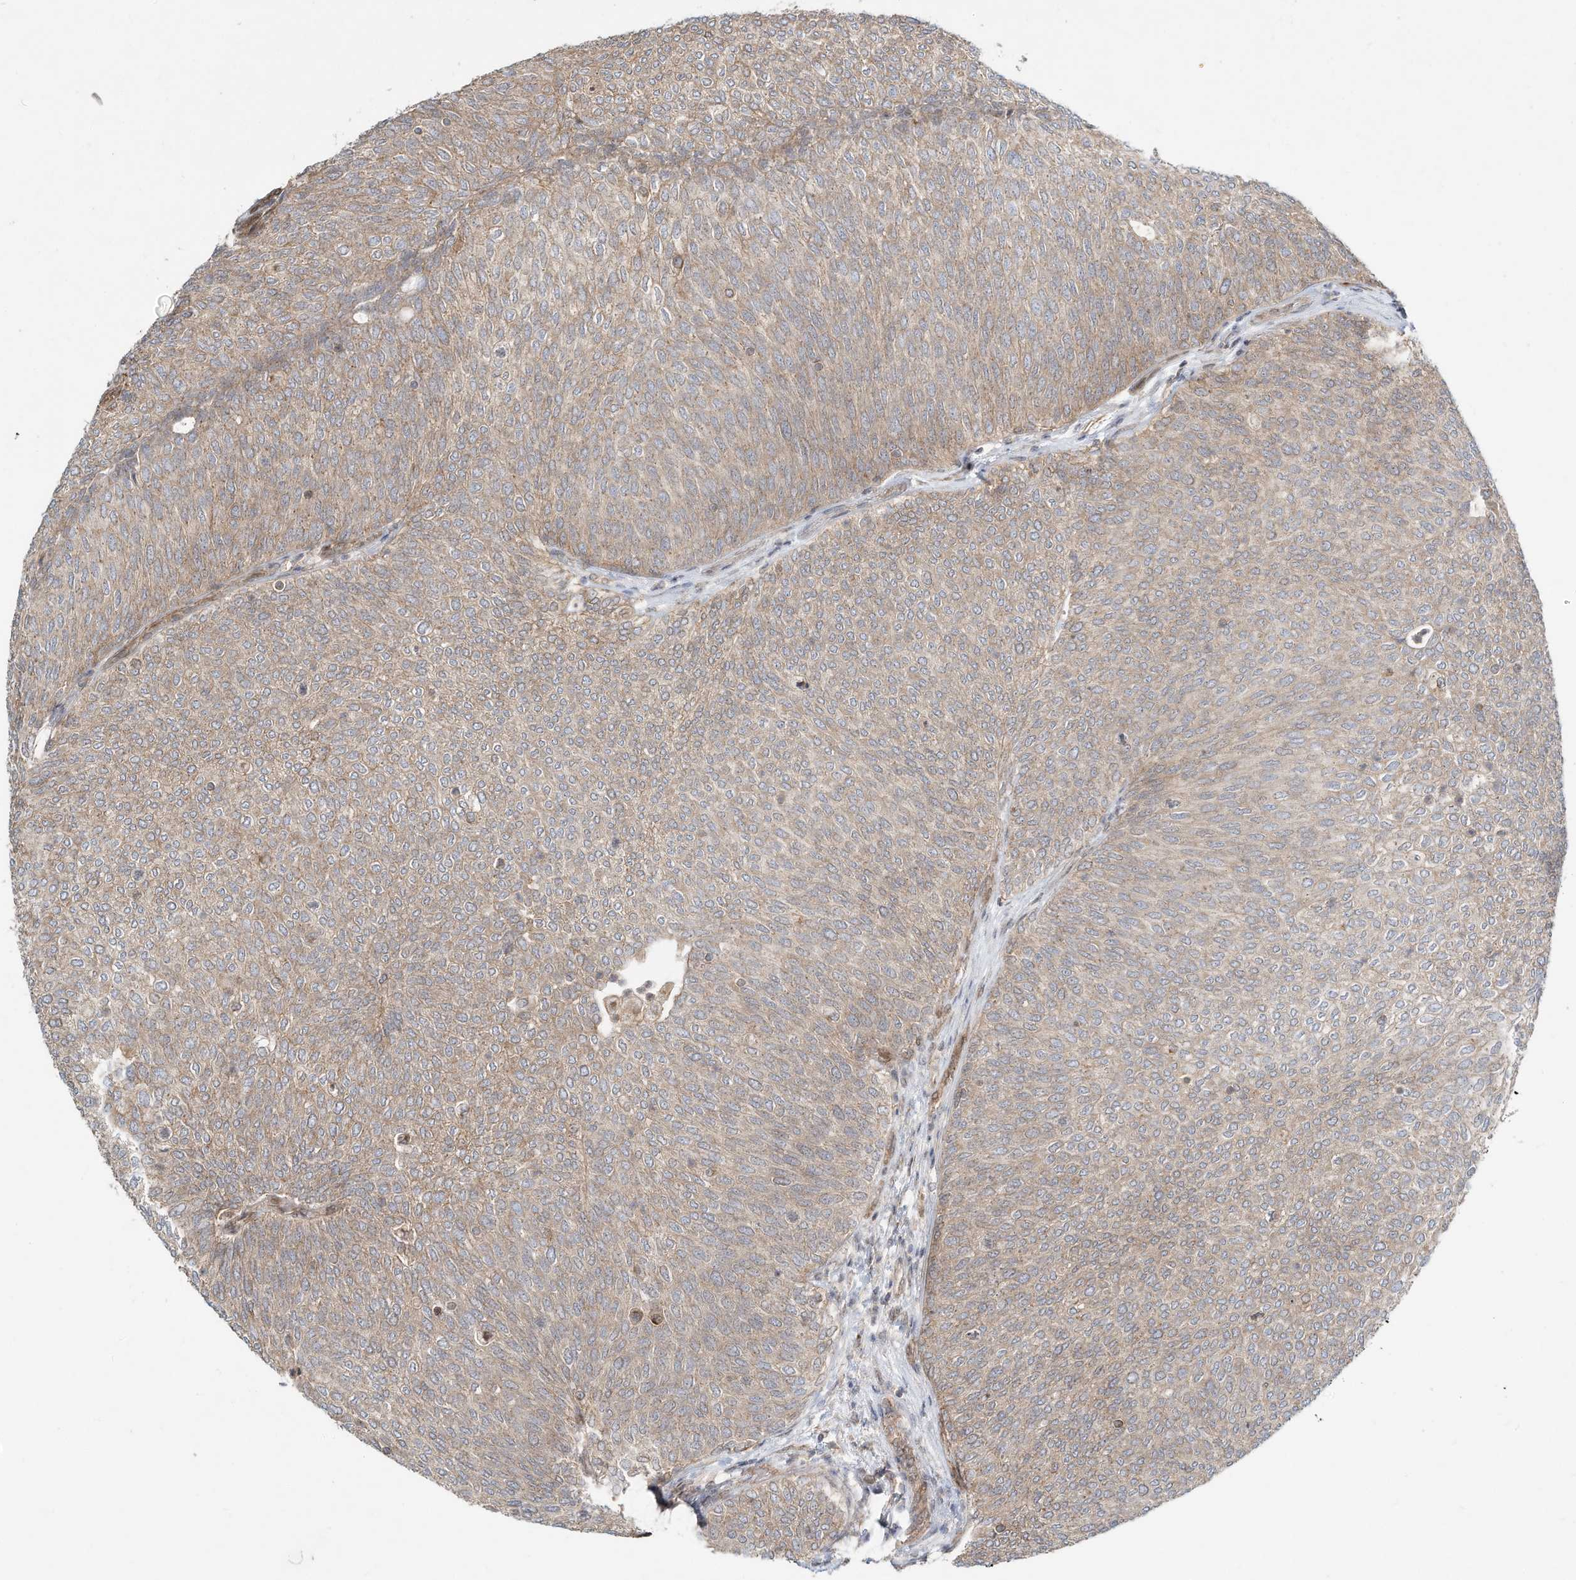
{"staining": {"intensity": "moderate", "quantity": ">75%", "location": "cytoplasmic/membranous"}, "tissue": "urothelial cancer", "cell_type": "Tumor cells", "image_type": "cancer", "snomed": [{"axis": "morphology", "description": "Urothelial carcinoma, Low grade"}, {"axis": "topography", "description": "Urinary bladder"}], "caption": "Urothelial carcinoma (low-grade) tissue shows moderate cytoplasmic/membranous staining in approximately >75% of tumor cells (DAB = brown stain, brightfield microscopy at high magnification).", "gene": "CUX1", "patient": {"sex": "female", "age": 79}}